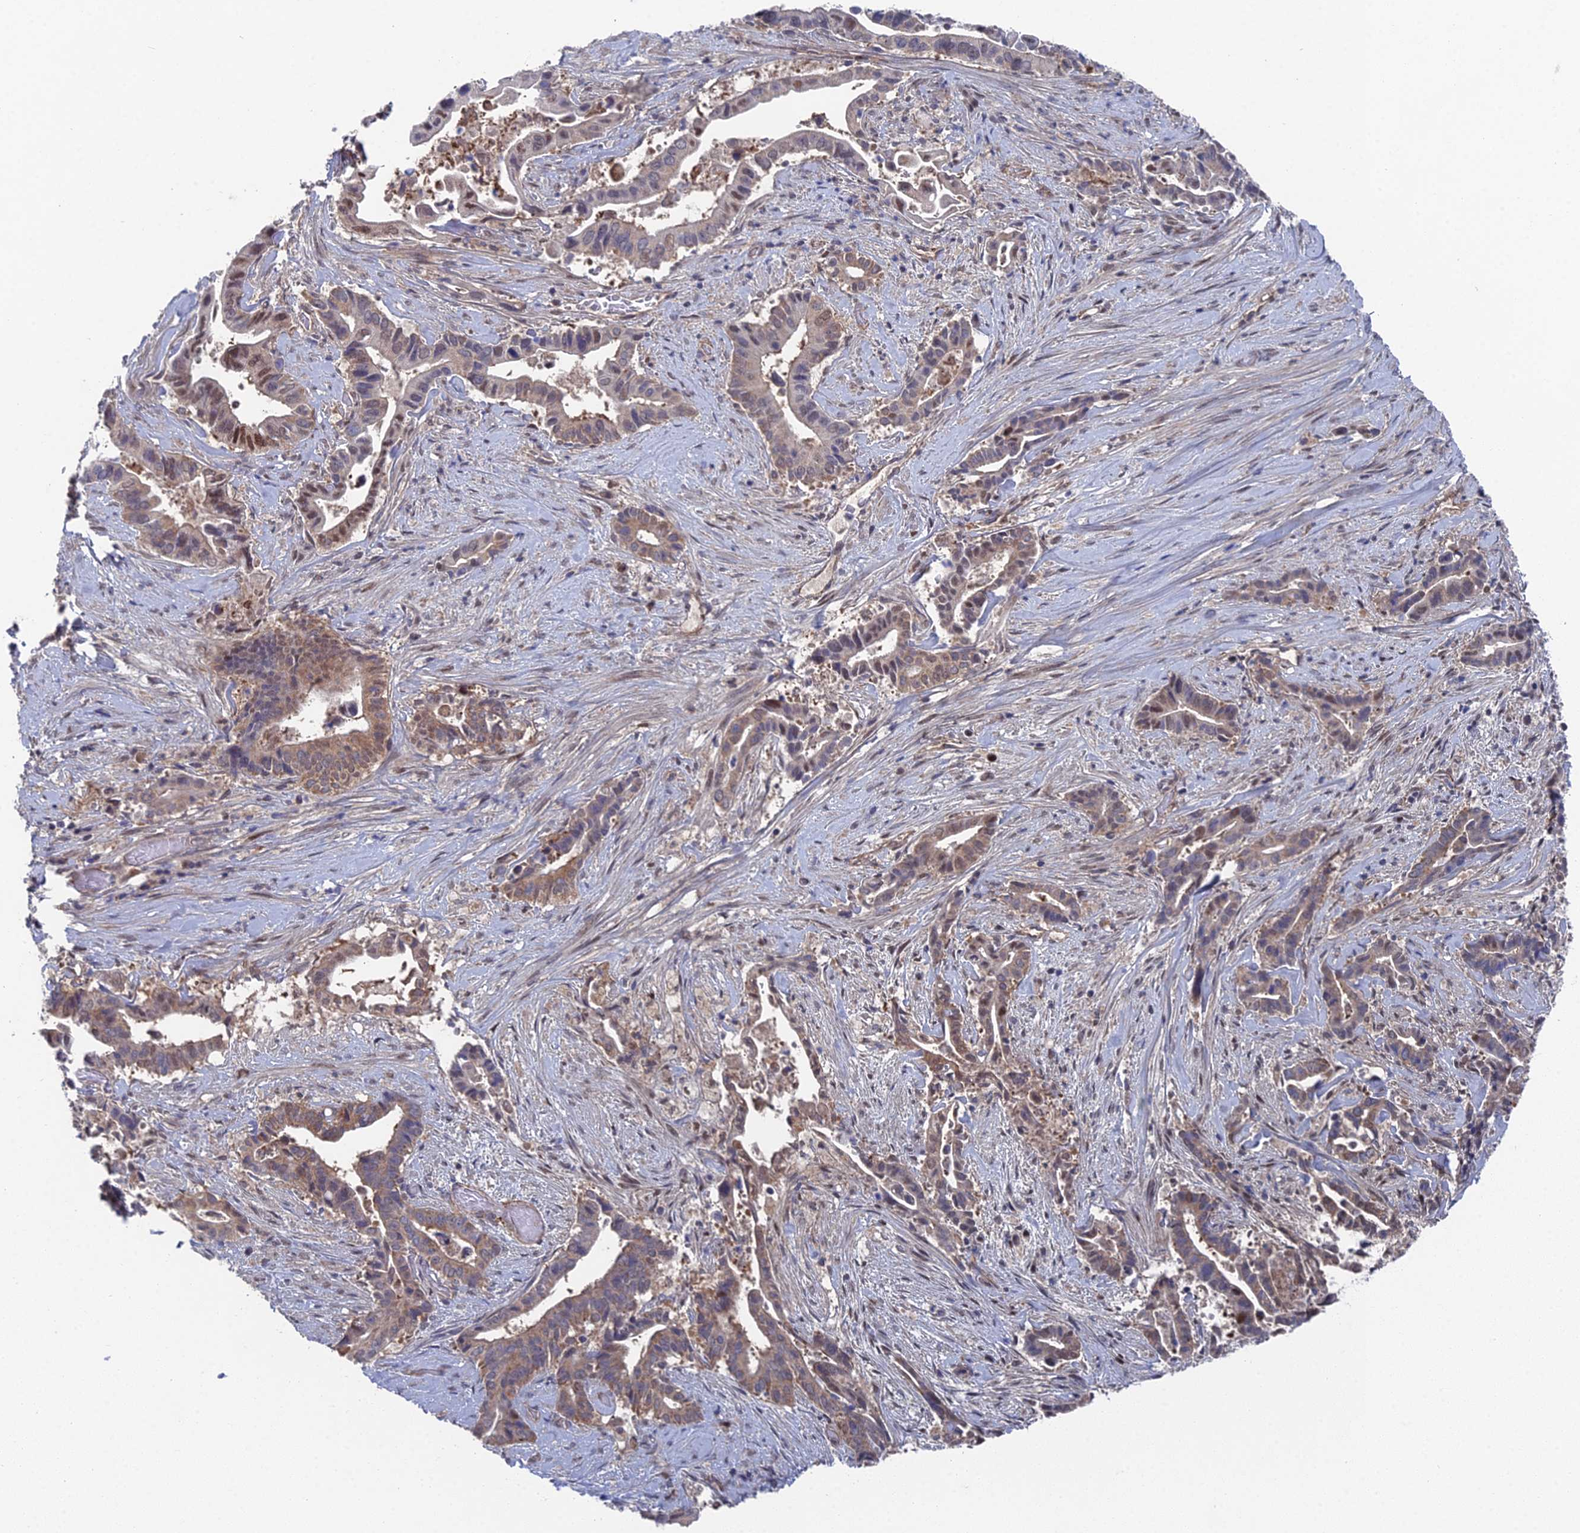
{"staining": {"intensity": "moderate", "quantity": "<25%", "location": "cytoplasmic/membranous,nuclear"}, "tissue": "pancreatic cancer", "cell_type": "Tumor cells", "image_type": "cancer", "snomed": [{"axis": "morphology", "description": "Adenocarcinoma, NOS"}, {"axis": "topography", "description": "Pancreas"}], "caption": "Protein positivity by immunohistochemistry displays moderate cytoplasmic/membranous and nuclear staining in approximately <25% of tumor cells in pancreatic cancer (adenocarcinoma). (DAB (3,3'-diaminobenzidine) IHC, brown staining for protein, blue staining for nuclei).", "gene": "UNC5D", "patient": {"sex": "female", "age": 77}}